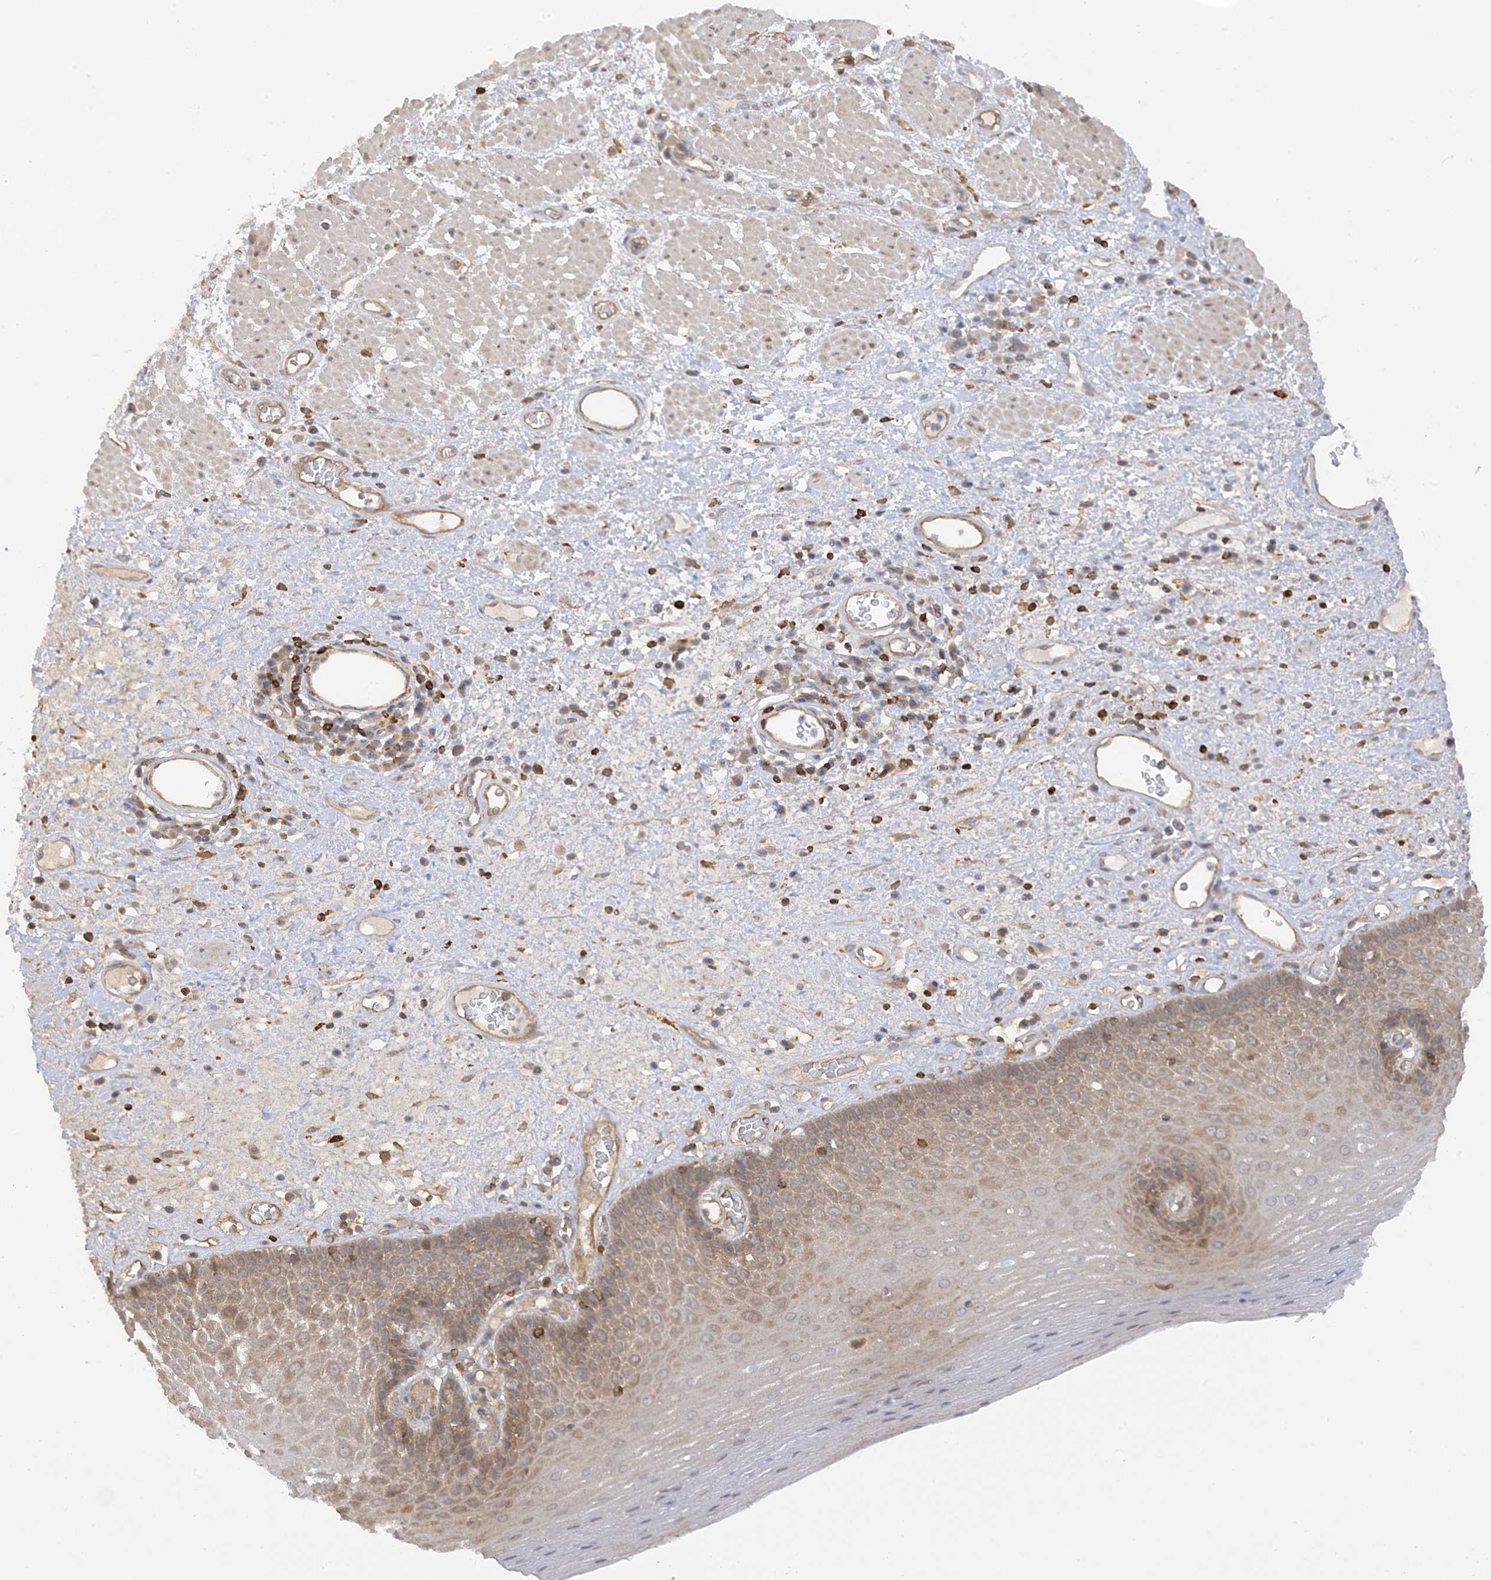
{"staining": {"intensity": "moderate", "quantity": "25%-75%", "location": "cytoplasmic/membranous"}, "tissue": "esophagus", "cell_type": "Squamous epithelial cells", "image_type": "normal", "snomed": [{"axis": "morphology", "description": "Normal tissue, NOS"}, {"axis": "morphology", "description": "Adenocarcinoma, NOS"}, {"axis": "topography", "description": "Esophagus"}], "caption": "A high-resolution histopathology image shows IHC staining of normal esophagus, which demonstrates moderate cytoplasmic/membranous positivity in about 25%-75% of squamous epithelial cells.", "gene": "PHACTR2", "patient": {"sex": "male", "age": 62}}